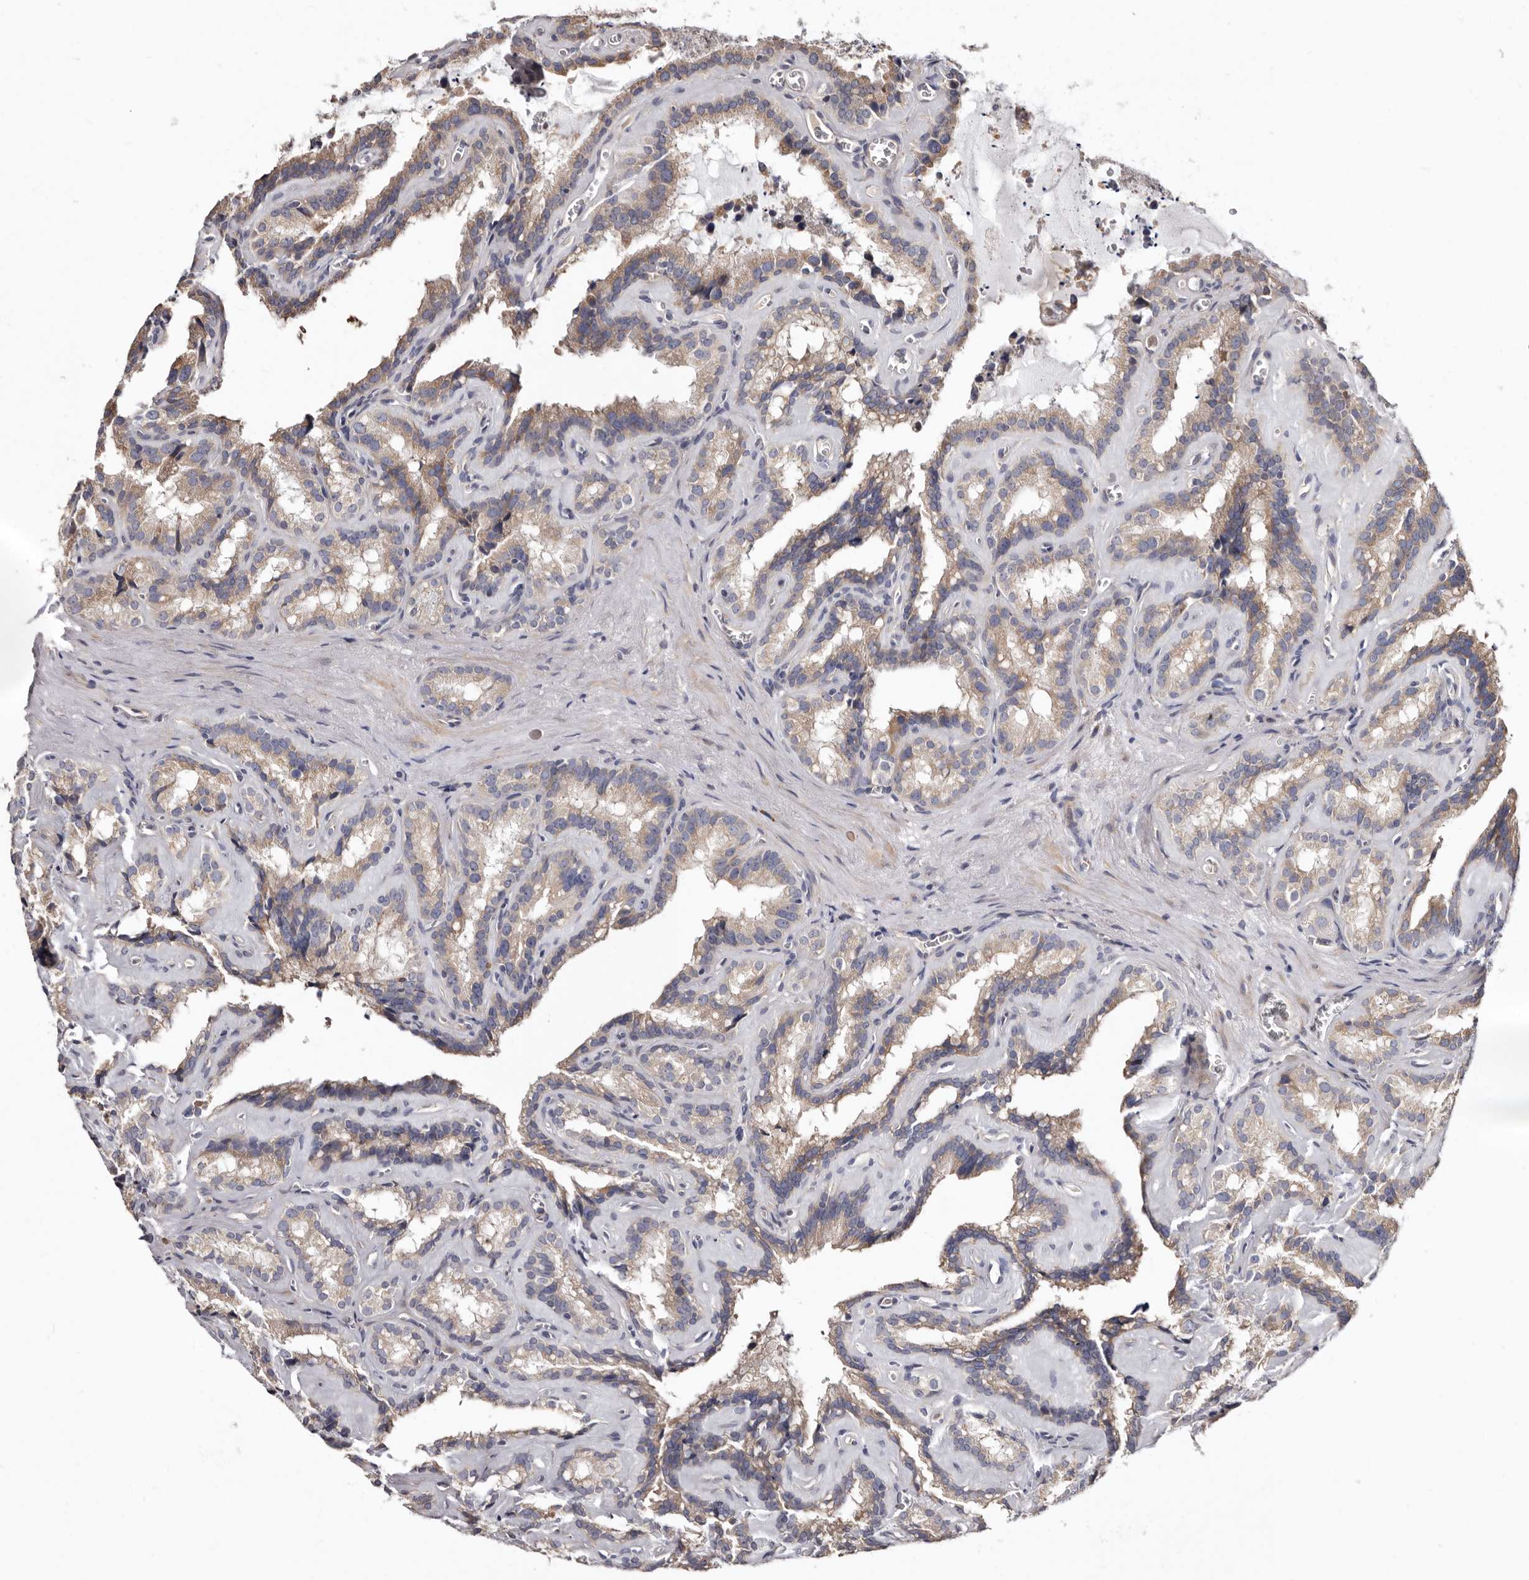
{"staining": {"intensity": "moderate", "quantity": "25%-75%", "location": "cytoplasmic/membranous"}, "tissue": "seminal vesicle", "cell_type": "Glandular cells", "image_type": "normal", "snomed": [{"axis": "morphology", "description": "Normal tissue, NOS"}, {"axis": "topography", "description": "Prostate"}, {"axis": "topography", "description": "Seminal veicle"}], "caption": "Immunohistochemistry histopathology image of unremarkable seminal vesicle: seminal vesicle stained using immunohistochemistry displays medium levels of moderate protein expression localized specifically in the cytoplasmic/membranous of glandular cells, appearing as a cytoplasmic/membranous brown color.", "gene": "ASIC5", "patient": {"sex": "male", "age": 59}}